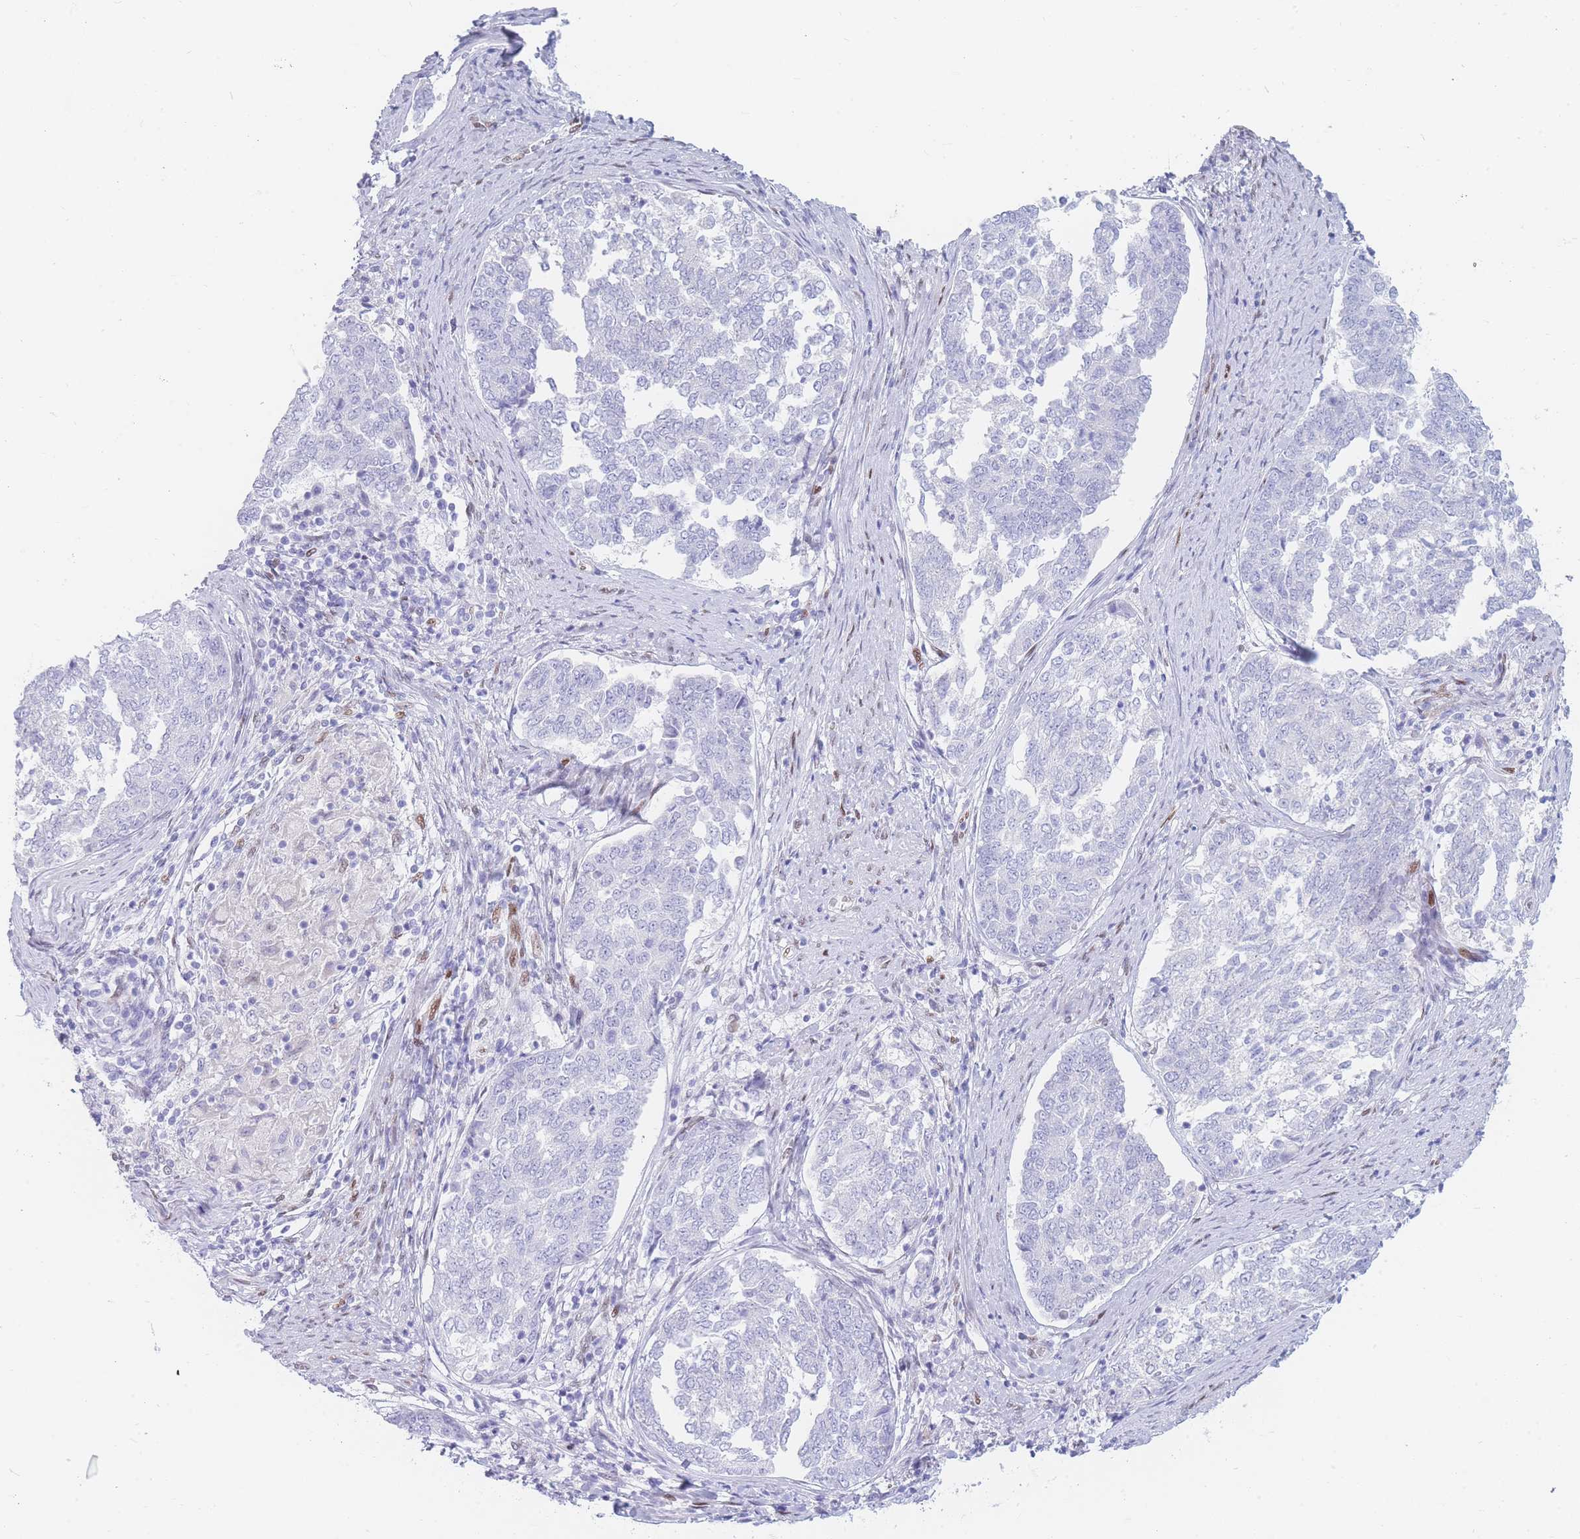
{"staining": {"intensity": "negative", "quantity": "none", "location": "none"}, "tissue": "endometrial cancer", "cell_type": "Tumor cells", "image_type": "cancer", "snomed": [{"axis": "morphology", "description": "Adenocarcinoma, NOS"}, {"axis": "topography", "description": "Endometrium"}], "caption": "IHC of endometrial cancer shows no positivity in tumor cells.", "gene": "PSMB5", "patient": {"sex": "female", "age": 80}}